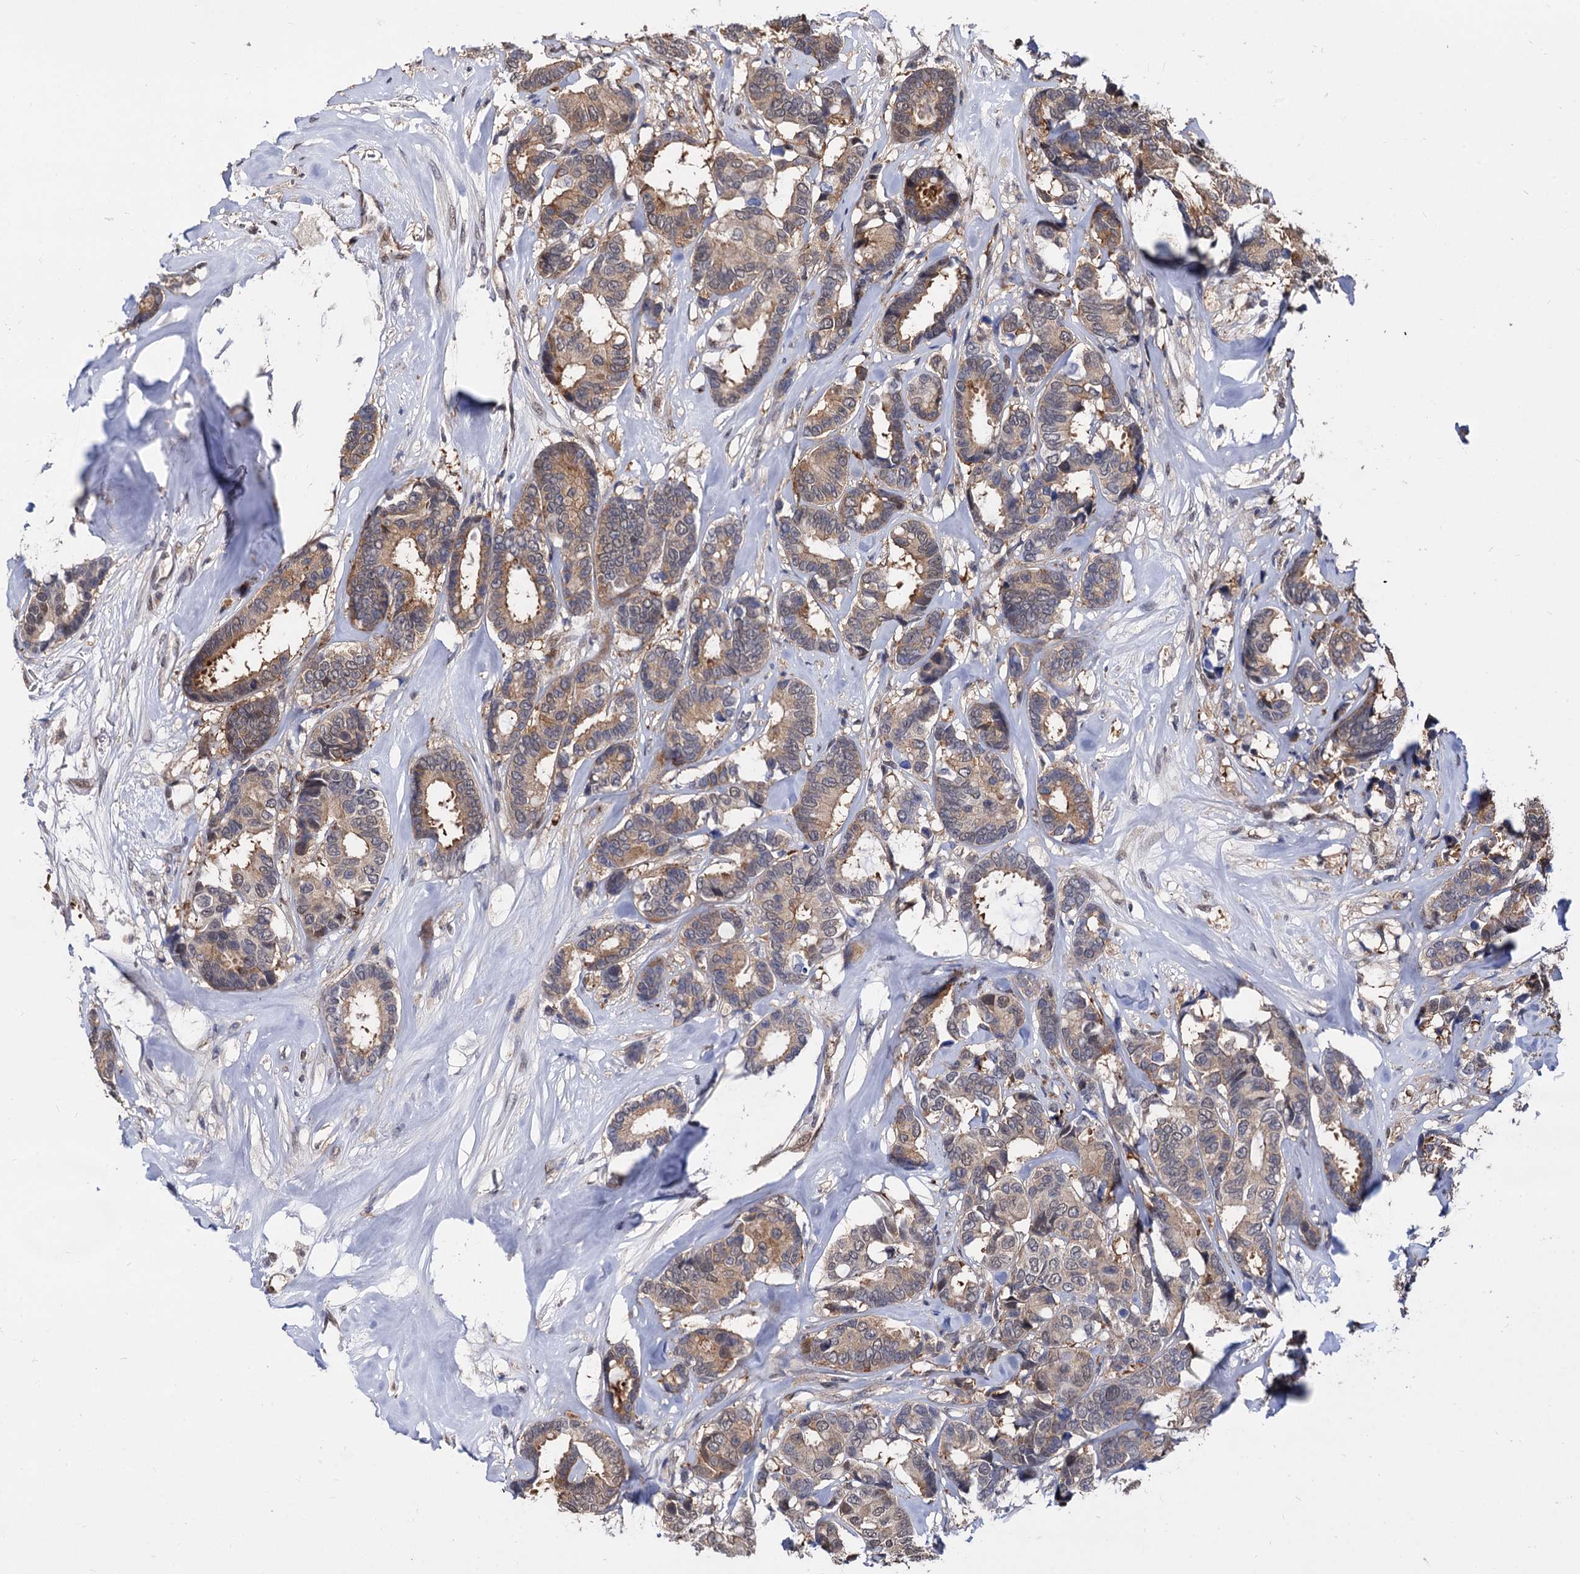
{"staining": {"intensity": "weak", "quantity": ">75%", "location": "cytoplasmic/membranous"}, "tissue": "breast cancer", "cell_type": "Tumor cells", "image_type": "cancer", "snomed": [{"axis": "morphology", "description": "Duct carcinoma"}, {"axis": "topography", "description": "Breast"}], "caption": "Human breast cancer stained with a brown dye shows weak cytoplasmic/membranous positive positivity in about >75% of tumor cells.", "gene": "PSMD4", "patient": {"sex": "female", "age": 87}}